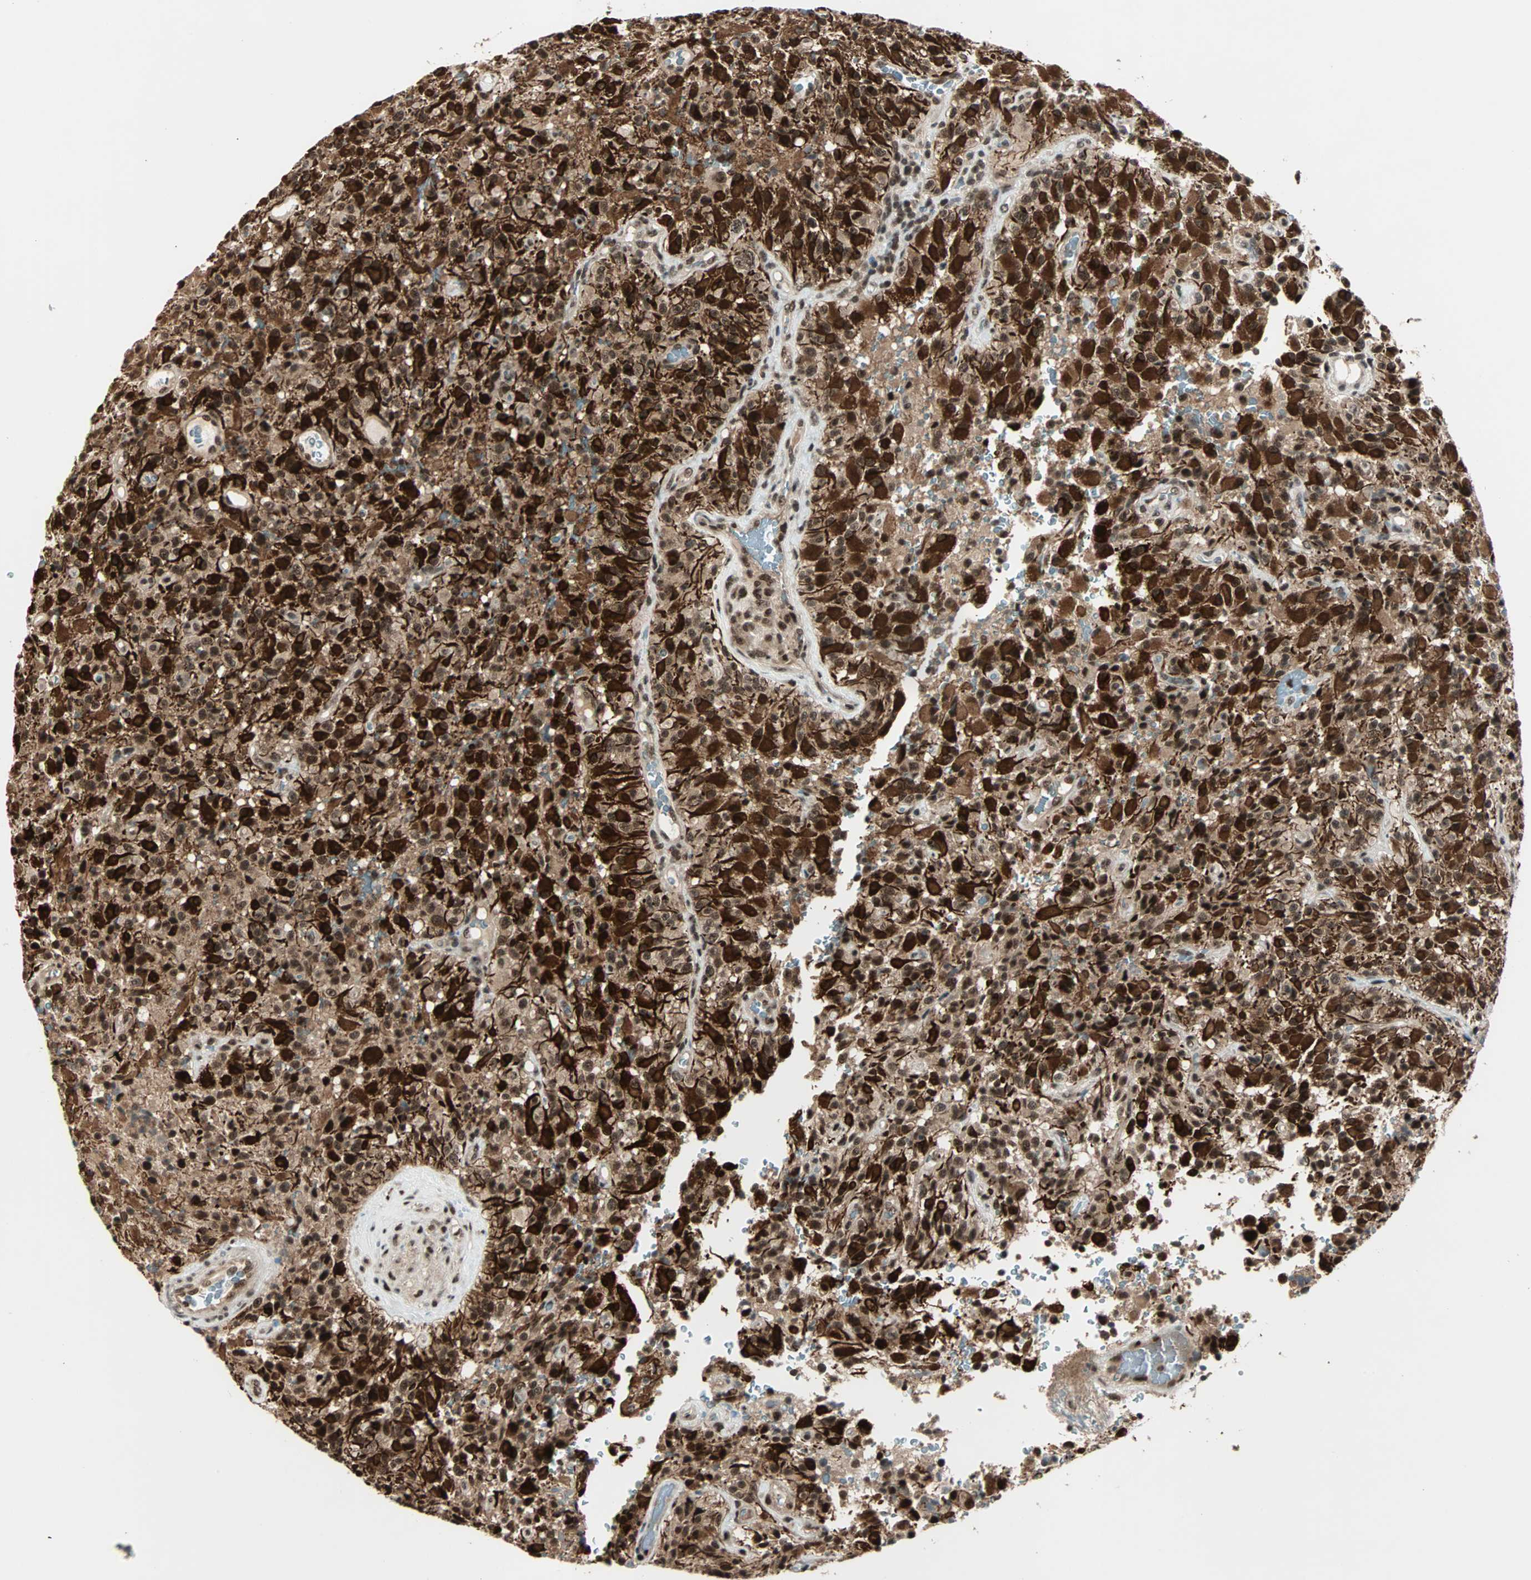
{"staining": {"intensity": "strong", "quantity": ">75%", "location": "cytoplasmic/membranous,nuclear"}, "tissue": "glioma", "cell_type": "Tumor cells", "image_type": "cancer", "snomed": [{"axis": "morphology", "description": "Glioma, malignant, High grade"}, {"axis": "topography", "description": "Brain"}], "caption": "Immunohistochemistry image of neoplastic tissue: malignant high-grade glioma stained using immunohistochemistry (IHC) displays high levels of strong protein expression localized specifically in the cytoplasmic/membranous and nuclear of tumor cells, appearing as a cytoplasmic/membranous and nuclear brown color.", "gene": "ZNF44", "patient": {"sex": "male", "age": 71}}